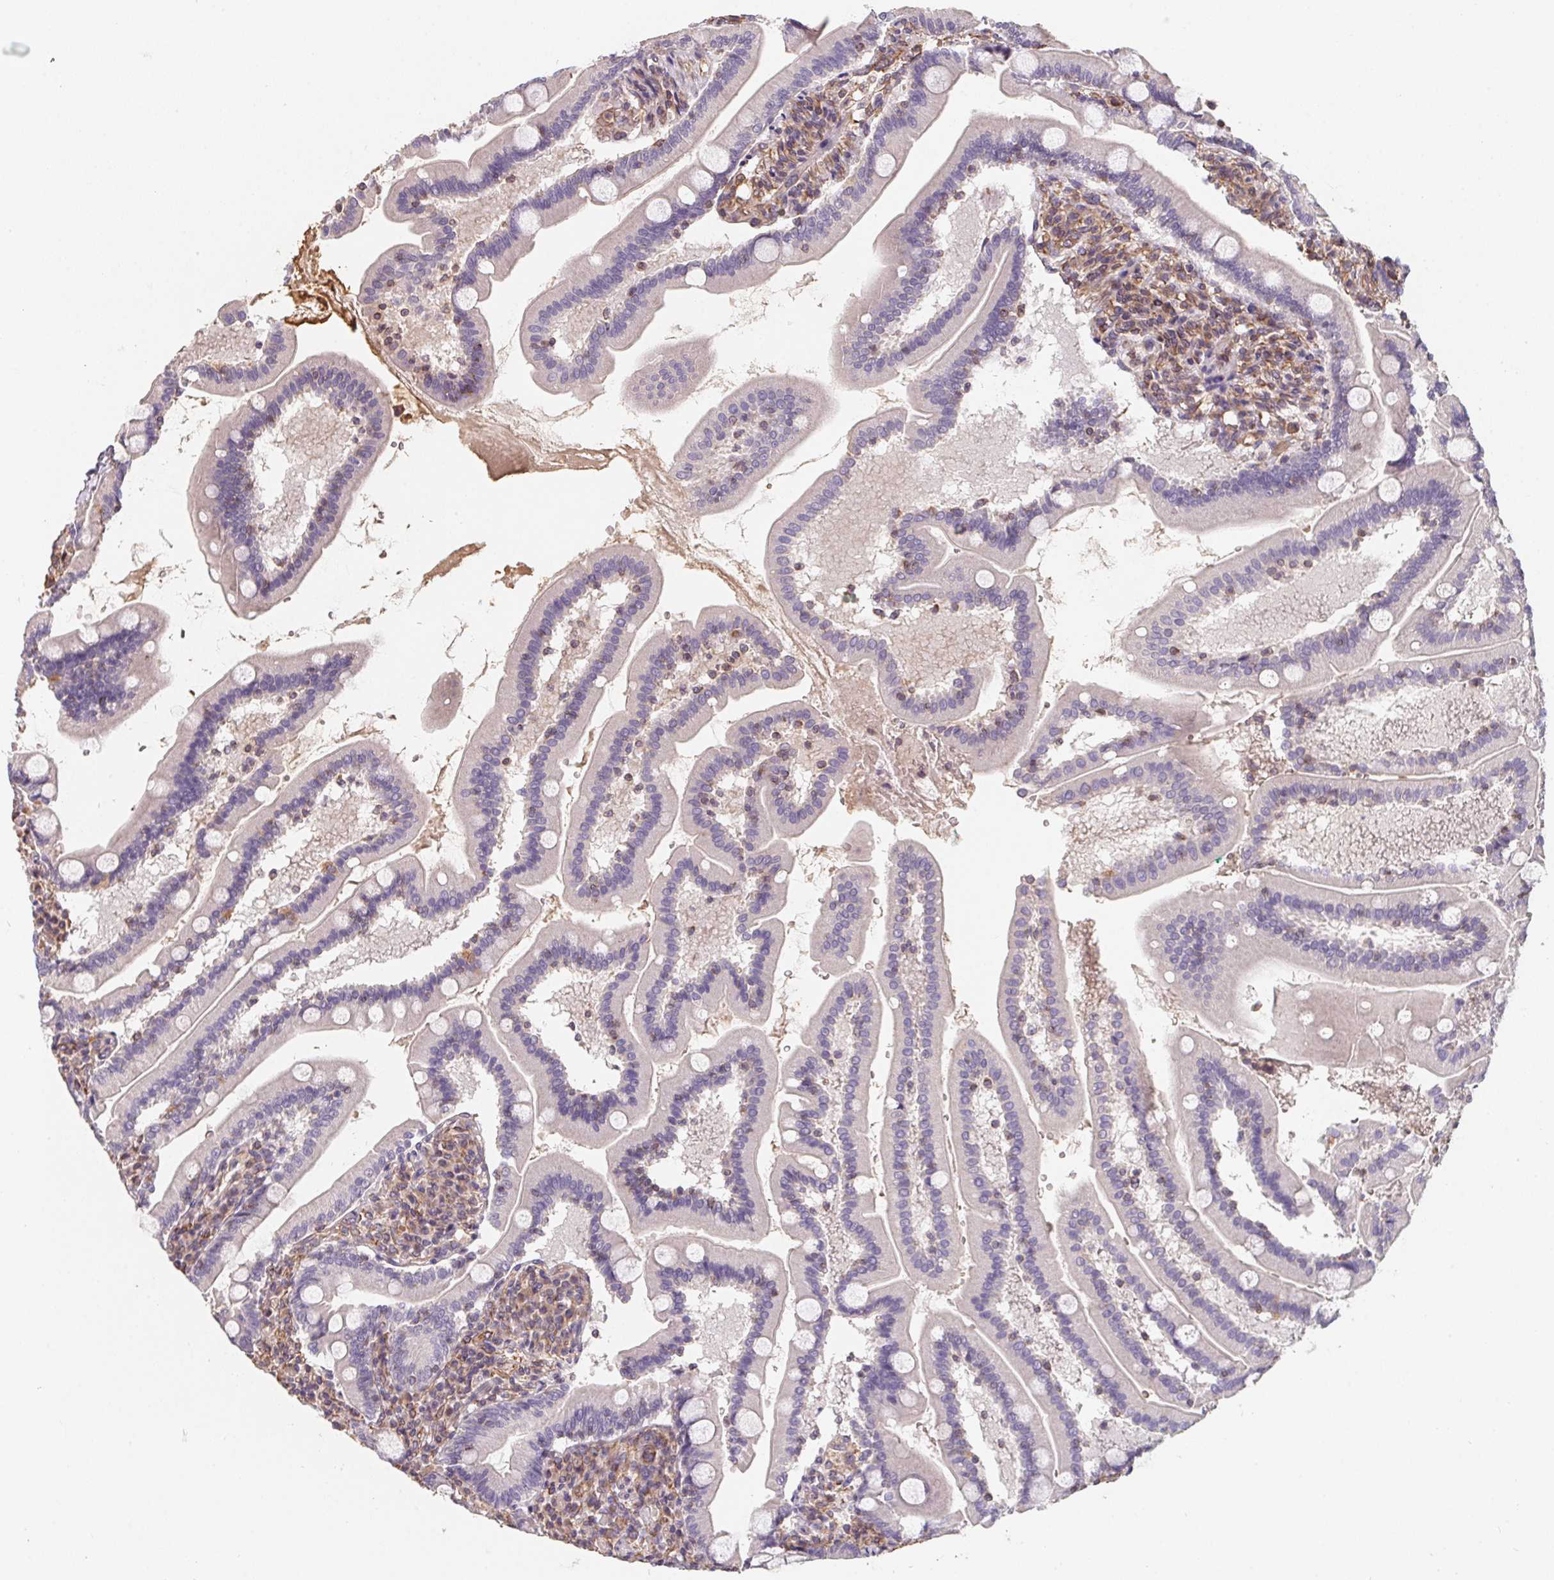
{"staining": {"intensity": "negative", "quantity": "none", "location": "none"}, "tissue": "duodenum", "cell_type": "Glandular cells", "image_type": "normal", "snomed": [{"axis": "morphology", "description": "Normal tissue, NOS"}, {"axis": "topography", "description": "Duodenum"}], "caption": "Immunohistochemical staining of benign duodenum reveals no significant positivity in glandular cells. The staining is performed using DAB (3,3'-diaminobenzidine) brown chromogen with nuclei counter-stained in using hematoxylin.", "gene": "TBKBP1", "patient": {"sex": "female", "age": 67}}